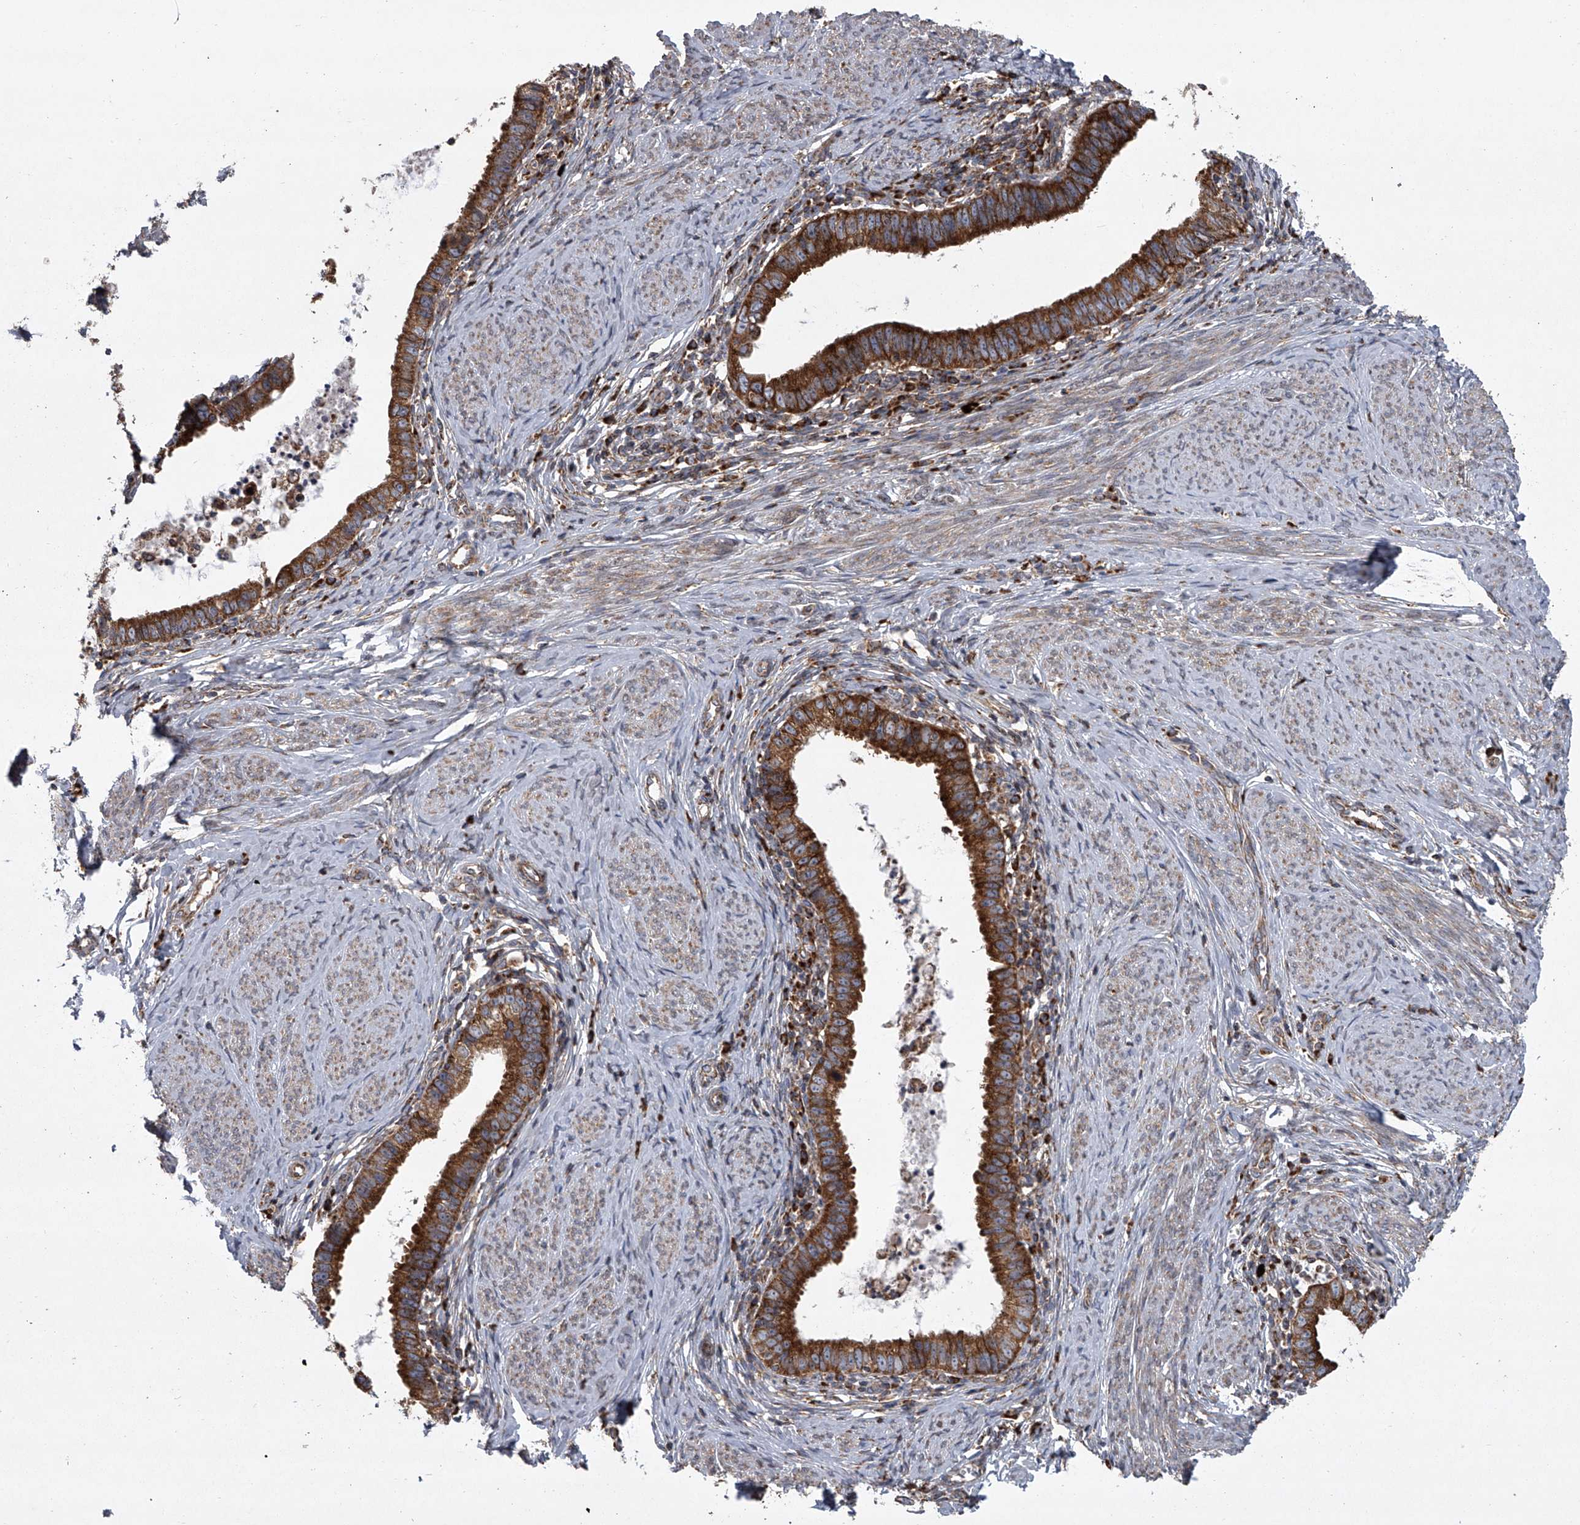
{"staining": {"intensity": "strong", "quantity": ">75%", "location": "cytoplasmic/membranous"}, "tissue": "cervical cancer", "cell_type": "Tumor cells", "image_type": "cancer", "snomed": [{"axis": "morphology", "description": "Adenocarcinoma, NOS"}, {"axis": "topography", "description": "Cervix"}], "caption": "A brown stain labels strong cytoplasmic/membranous positivity of a protein in cervical cancer (adenocarcinoma) tumor cells.", "gene": "ZC3H15", "patient": {"sex": "female", "age": 36}}